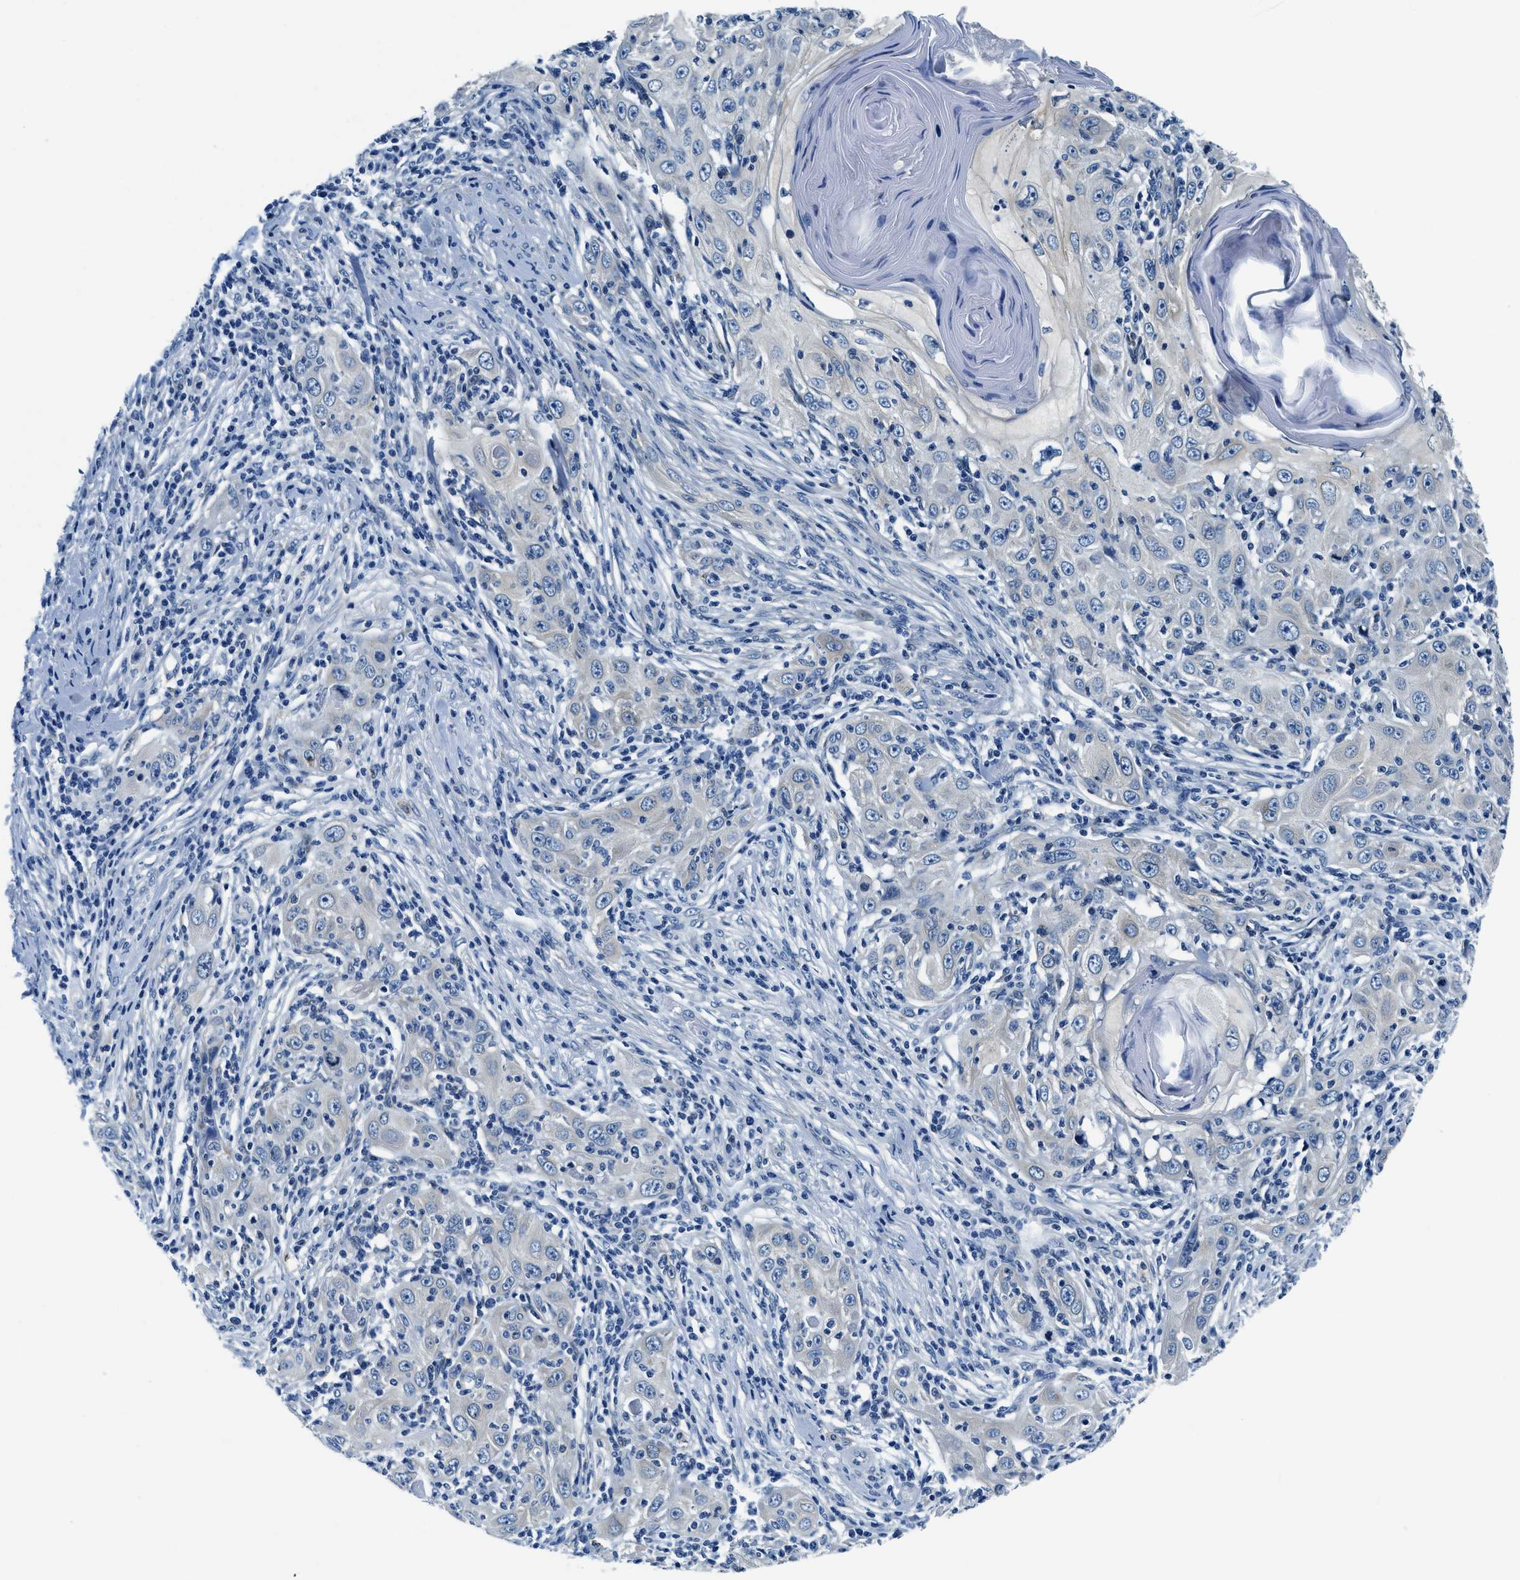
{"staining": {"intensity": "weak", "quantity": "<25%", "location": "cytoplasmic/membranous"}, "tissue": "skin cancer", "cell_type": "Tumor cells", "image_type": "cancer", "snomed": [{"axis": "morphology", "description": "Squamous cell carcinoma, NOS"}, {"axis": "topography", "description": "Skin"}], "caption": "The histopathology image exhibits no significant staining in tumor cells of skin cancer.", "gene": "UBAC2", "patient": {"sex": "female", "age": 88}}